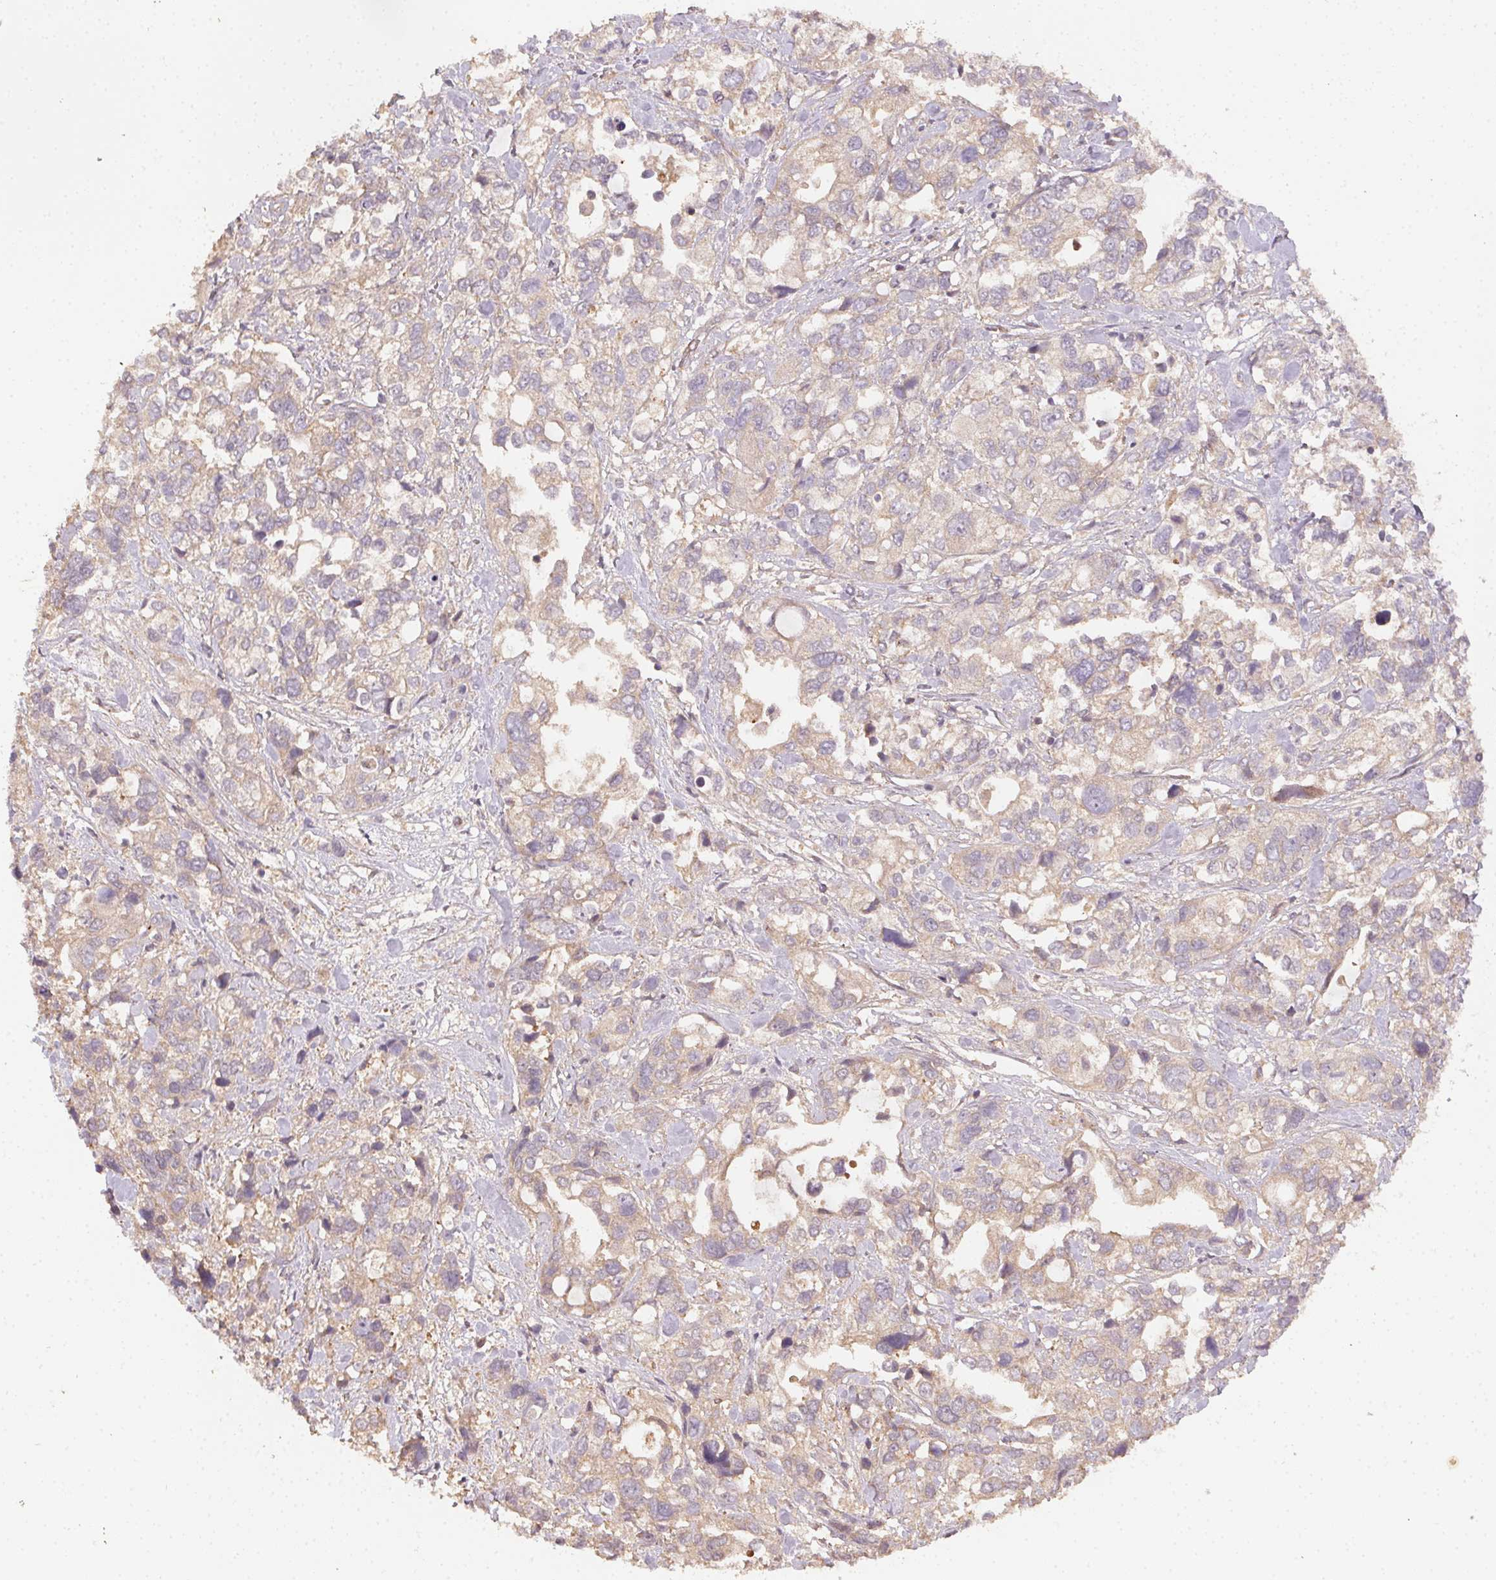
{"staining": {"intensity": "weak", "quantity": "<25%", "location": "cytoplasmic/membranous"}, "tissue": "stomach cancer", "cell_type": "Tumor cells", "image_type": "cancer", "snomed": [{"axis": "morphology", "description": "Adenocarcinoma, NOS"}, {"axis": "topography", "description": "Stomach, upper"}], "caption": "Tumor cells are negative for brown protein staining in adenocarcinoma (stomach).", "gene": "RALA", "patient": {"sex": "female", "age": 81}}